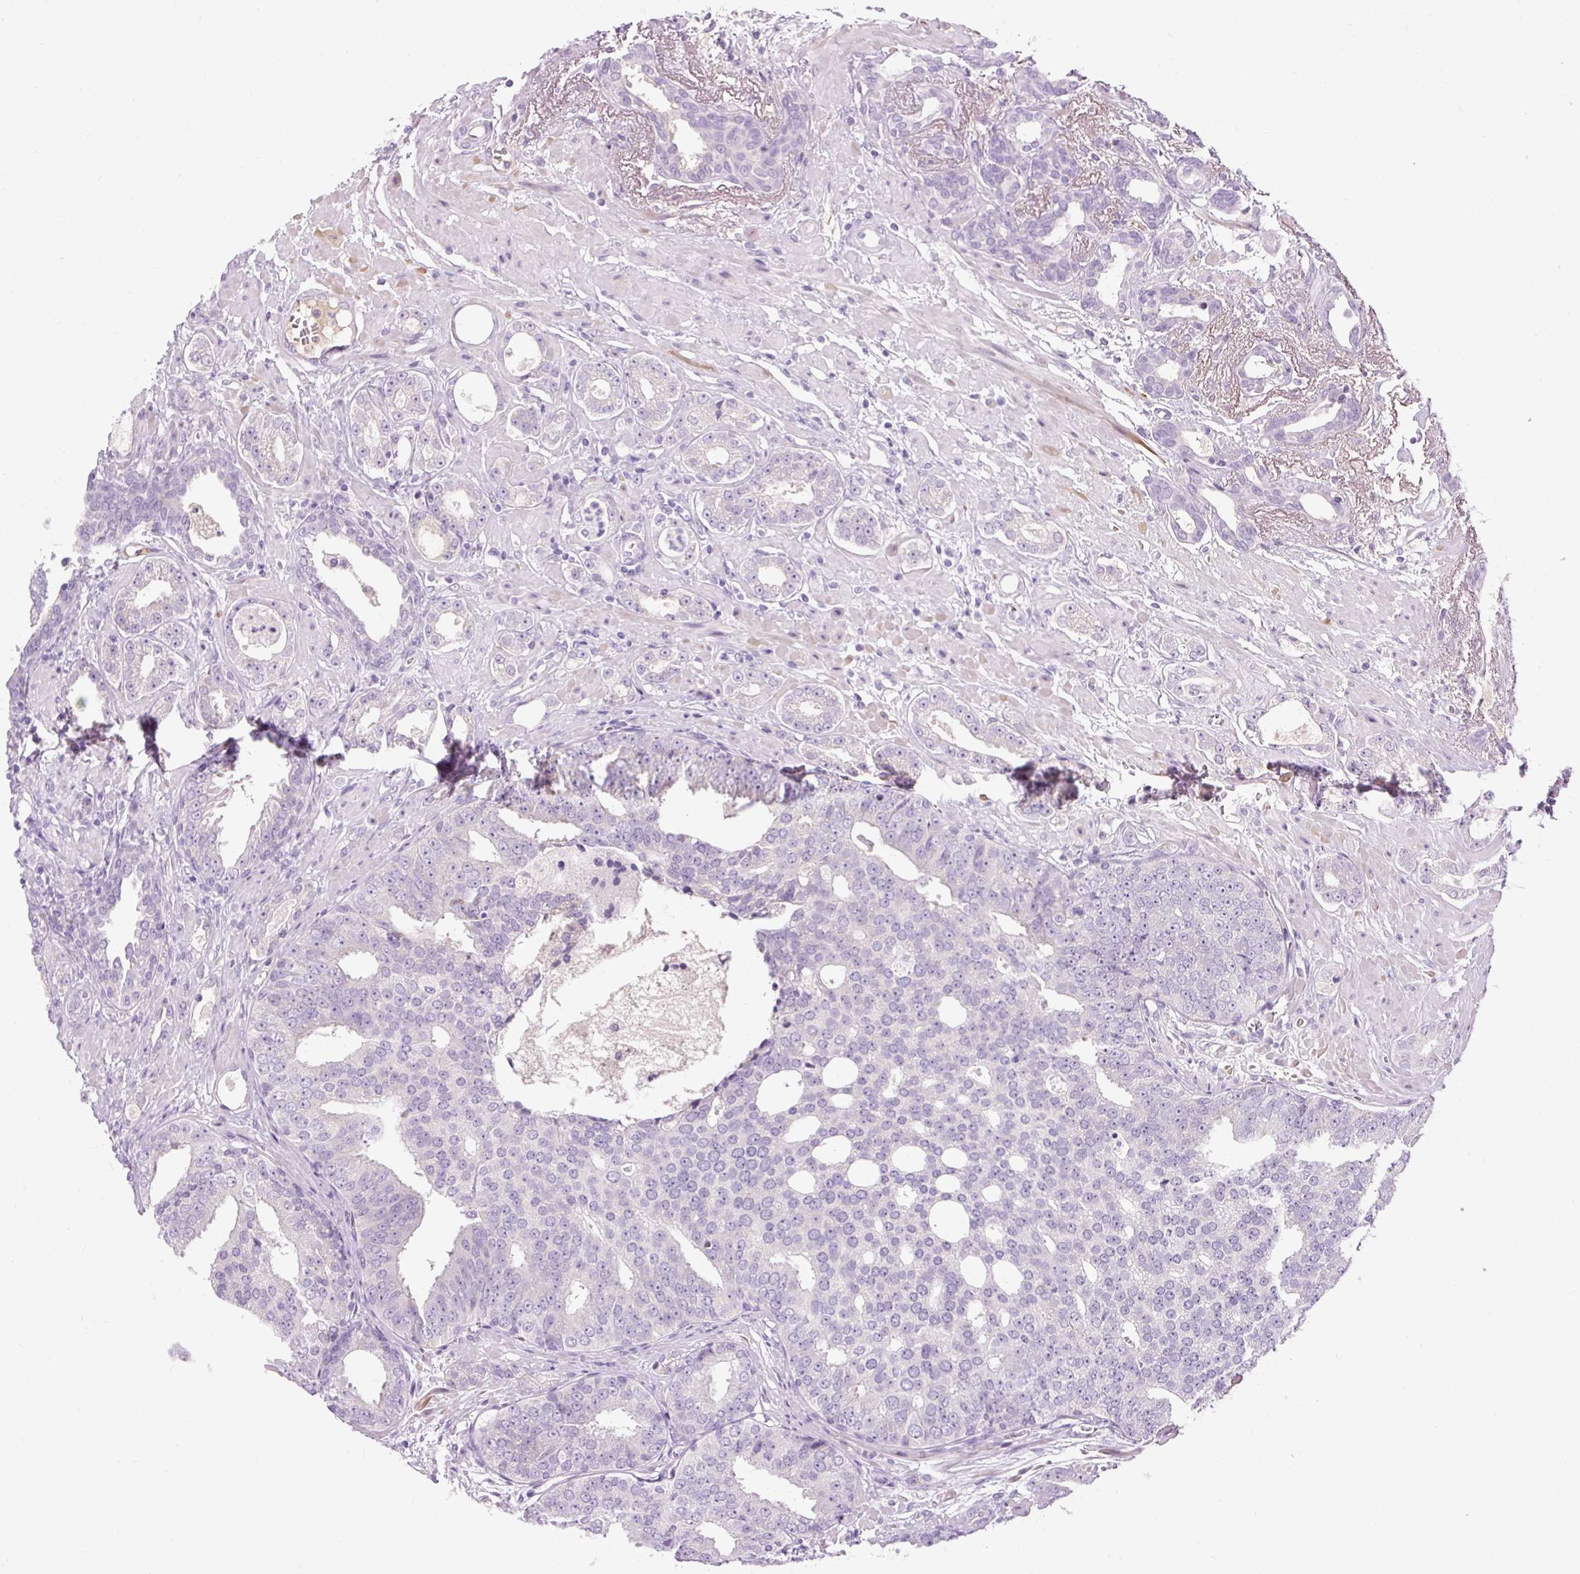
{"staining": {"intensity": "negative", "quantity": "none", "location": "none"}, "tissue": "prostate cancer", "cell_type": "Tumor cells", "image_type": "cancer", "snomed": [{"axis": "morphology", "description": "Adenocarcinoma, High grade"}, {"axis": "topography", "description": "Prostate"}], "caption": "A micrograph of human prostate adenocarcinoma (high-grade) is negative for staining in tumor cells. (DAB (3,3'-diaminobenzidine) immunohistochemistry visualized using brightfield microscopy, high magnification).", "gene": "ARRDC2", "patient": {"sex": "male", "age": 71}}